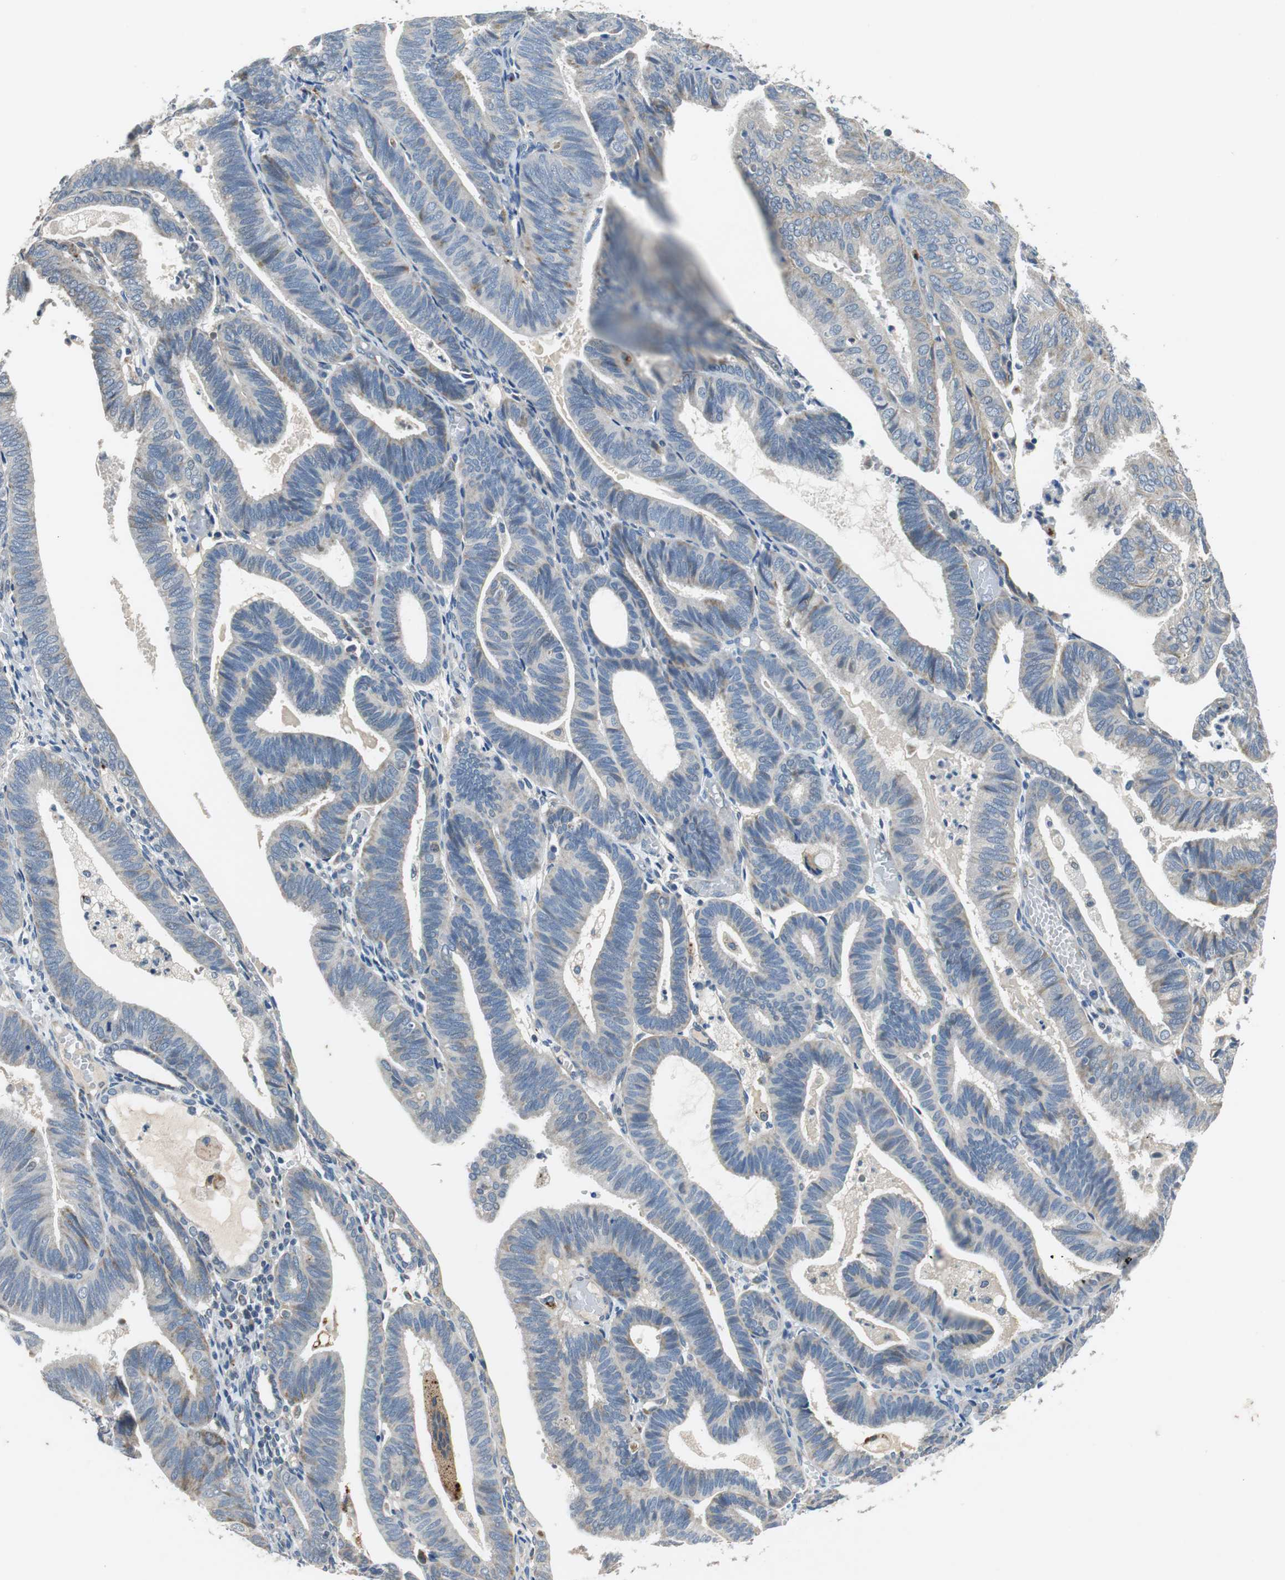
{"staining": {"intensity": "weak", "quantity": "25%-75%", "location": "cytoplasmic/membranous"}, "tissue": "endometrial cancer", "cell_type": "Tumor cells", "image_type": "cancer", "snomed": [{"axis": "morphology", "description": "Adenocarcinoma, NOS"}, {"axis": "topography", "description": "Uterus"}], "caption": "An immunohistochemistry (IHC) image of neoplastic tissue is shown. Protein staining in brown highlights weak cytoplasmic/membranous positivity in endometrial cancer (adenocarcinoma) within tumor cells.", "gene": "NLGN1", "patient": {"sex": "female", "age": 60}}